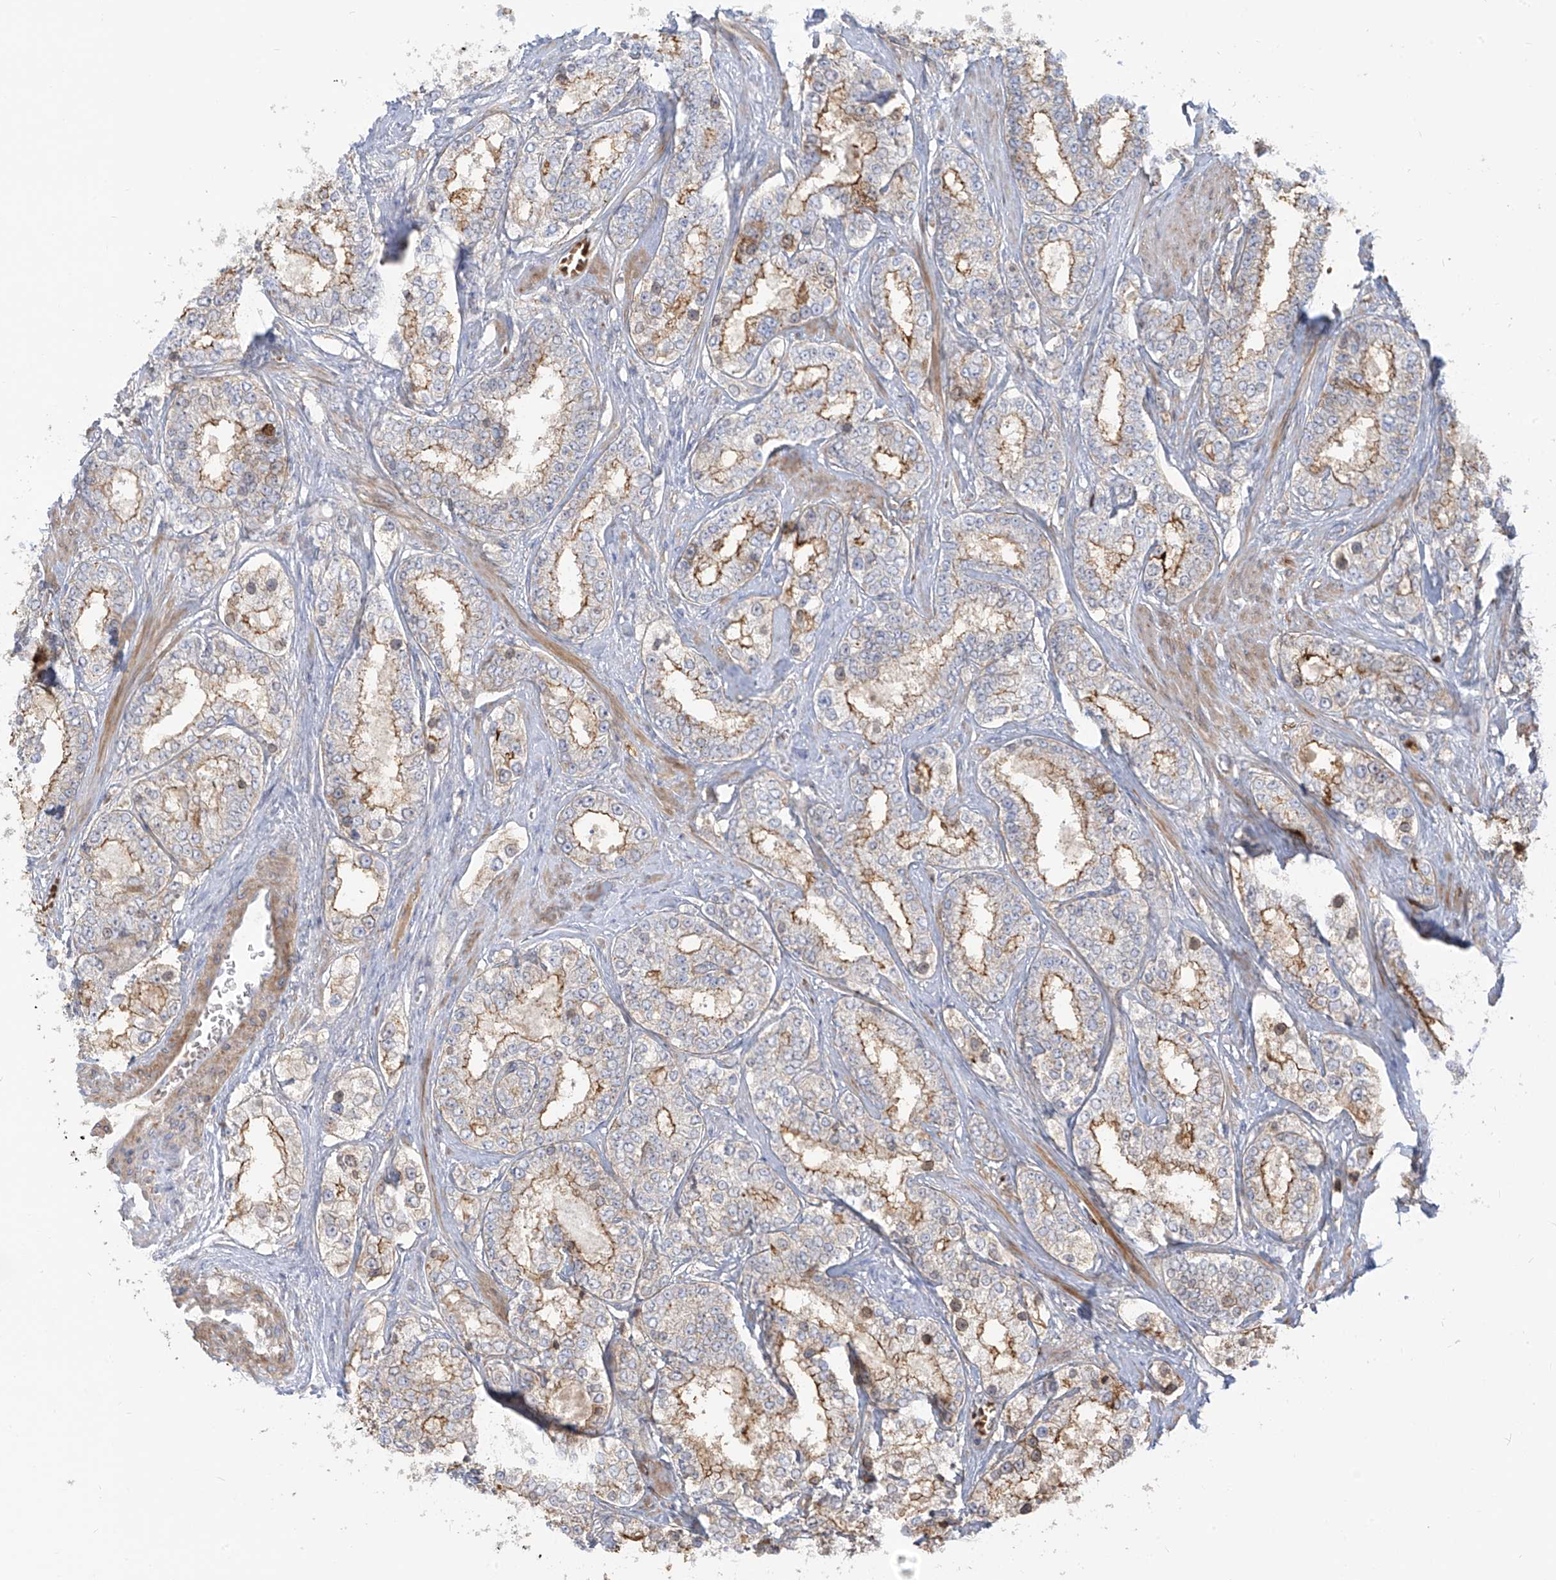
{"staining": {"intensity": "moderate", "quantity": "25%-75%", "location": "cytoplasmic/membranous"}, "tissue": "prostate cancer", "cell_type": "Tumor cells", "image_type": "cancer", "snomed": [{"axis": "morphology", "description": "Normal tissue, NOS"}, {"axis": "morphology", "description": "Adenocarcinoma, High grade"}, {"axis": "topography", "description": "Prostate"}], "caption": "This image demonstrates immunohistochemistry staining of prostate adenocarcinoma (high-grade), with medium moderate cytoplasmic/membranous positivity in about 25%-75% of tumor cells.", "gene": "ZGRF1", "patient": {"sex": "male", "age": 83}}